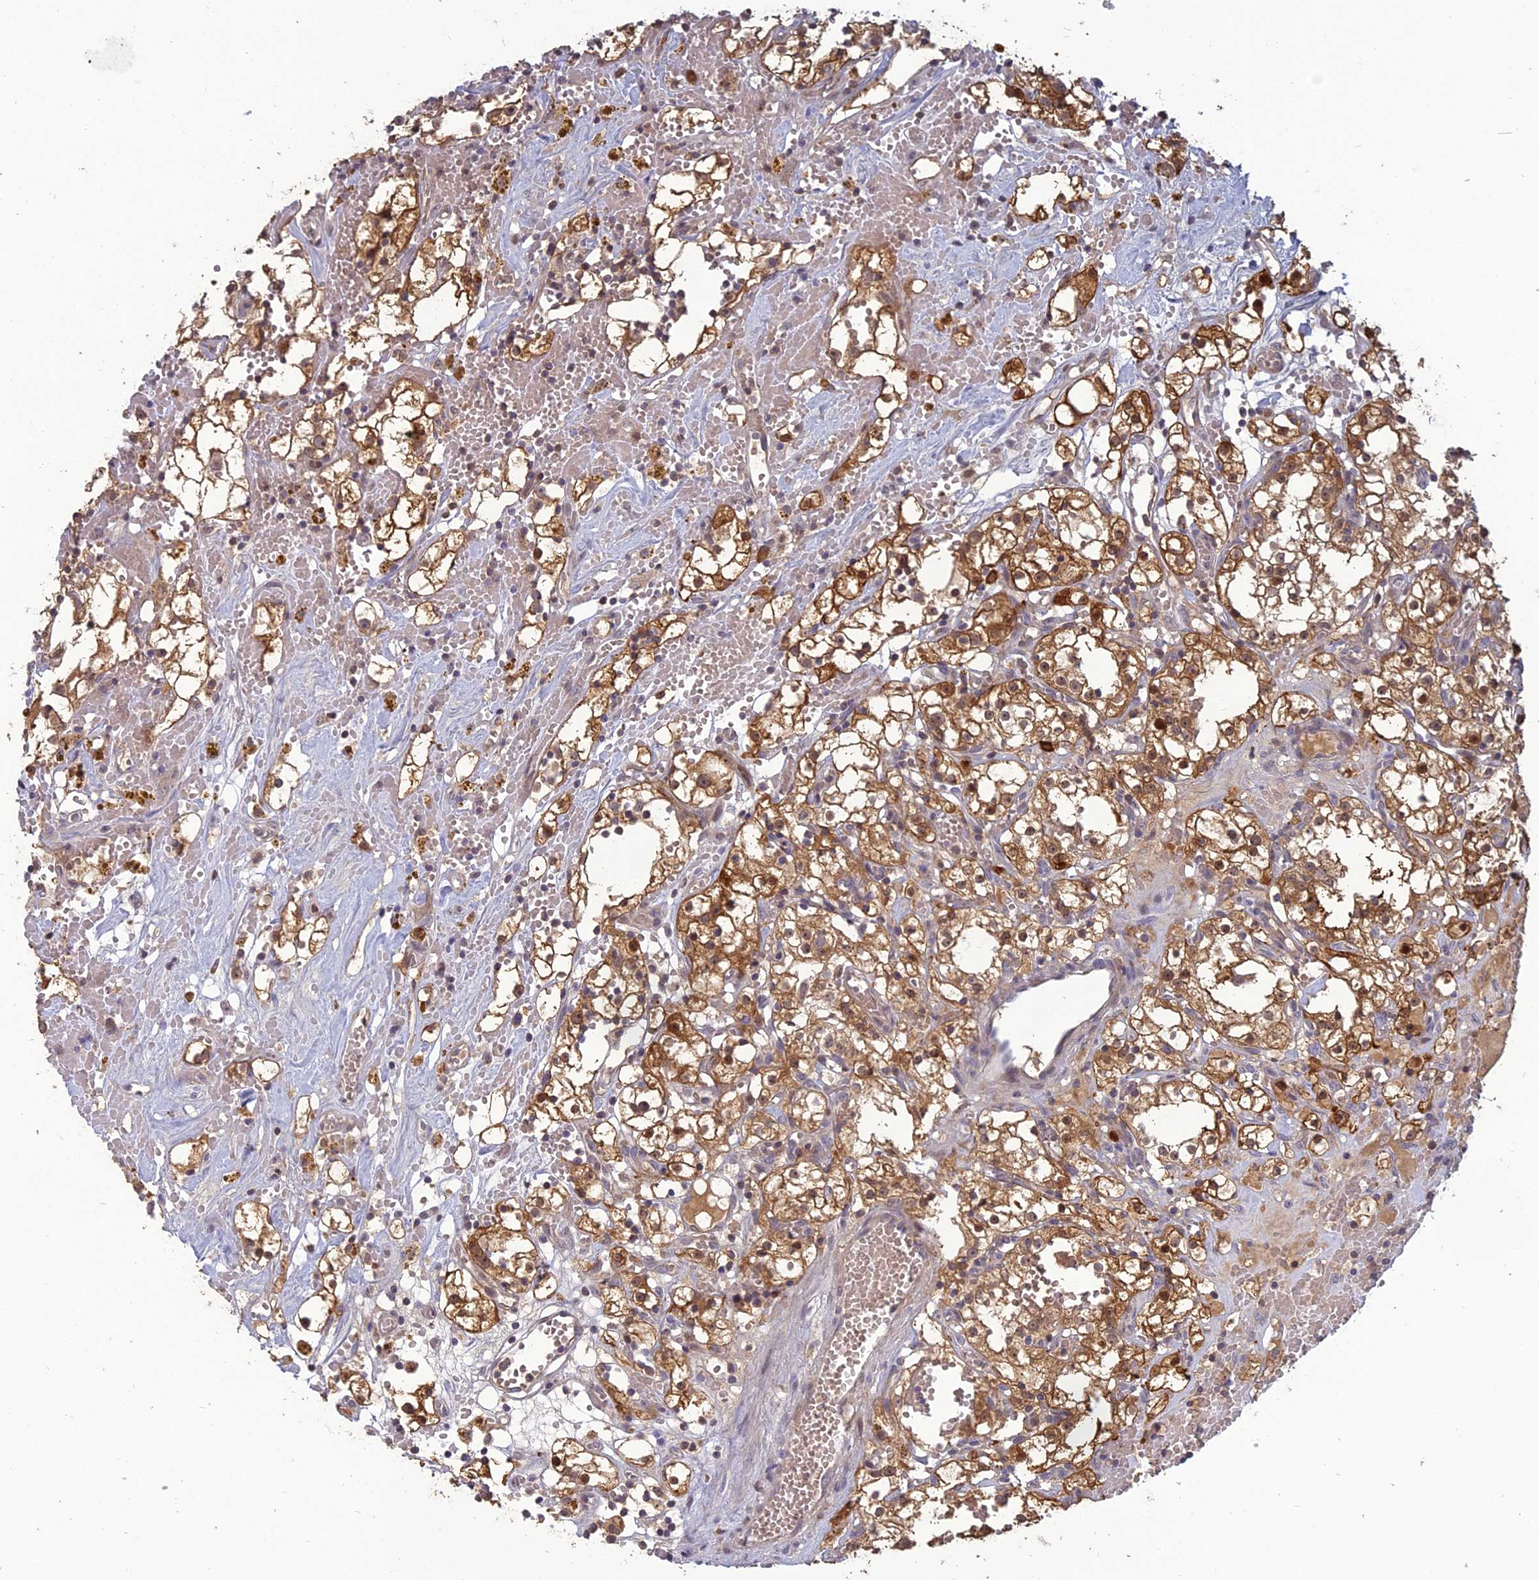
{"staining": {"intensity": "moderate", "quantity": ">75%", "location": "cytoplasmic/membranous"}, "tissue": "renal cancer", "cell_type": "Tumor cells", "image_type": "cancer", "snomed": [{"axis": "morphology", "description": "Adenocarcinoma, NOS"}, {"axis": "topography", "description": "Kidney"}], "caption": "Protein expression analysis of human renal cancer (adenocarcinoma) reveals moderate cytoplasmic/membranous staining in approximately >75% of tumor cells. The staining was performed using DAB, with brown indicating positive protein expression. Nuclei are stained blue with hematoxylin.", "gene": "TMEM208", "patient": {"sex": "male", "age": 56}}